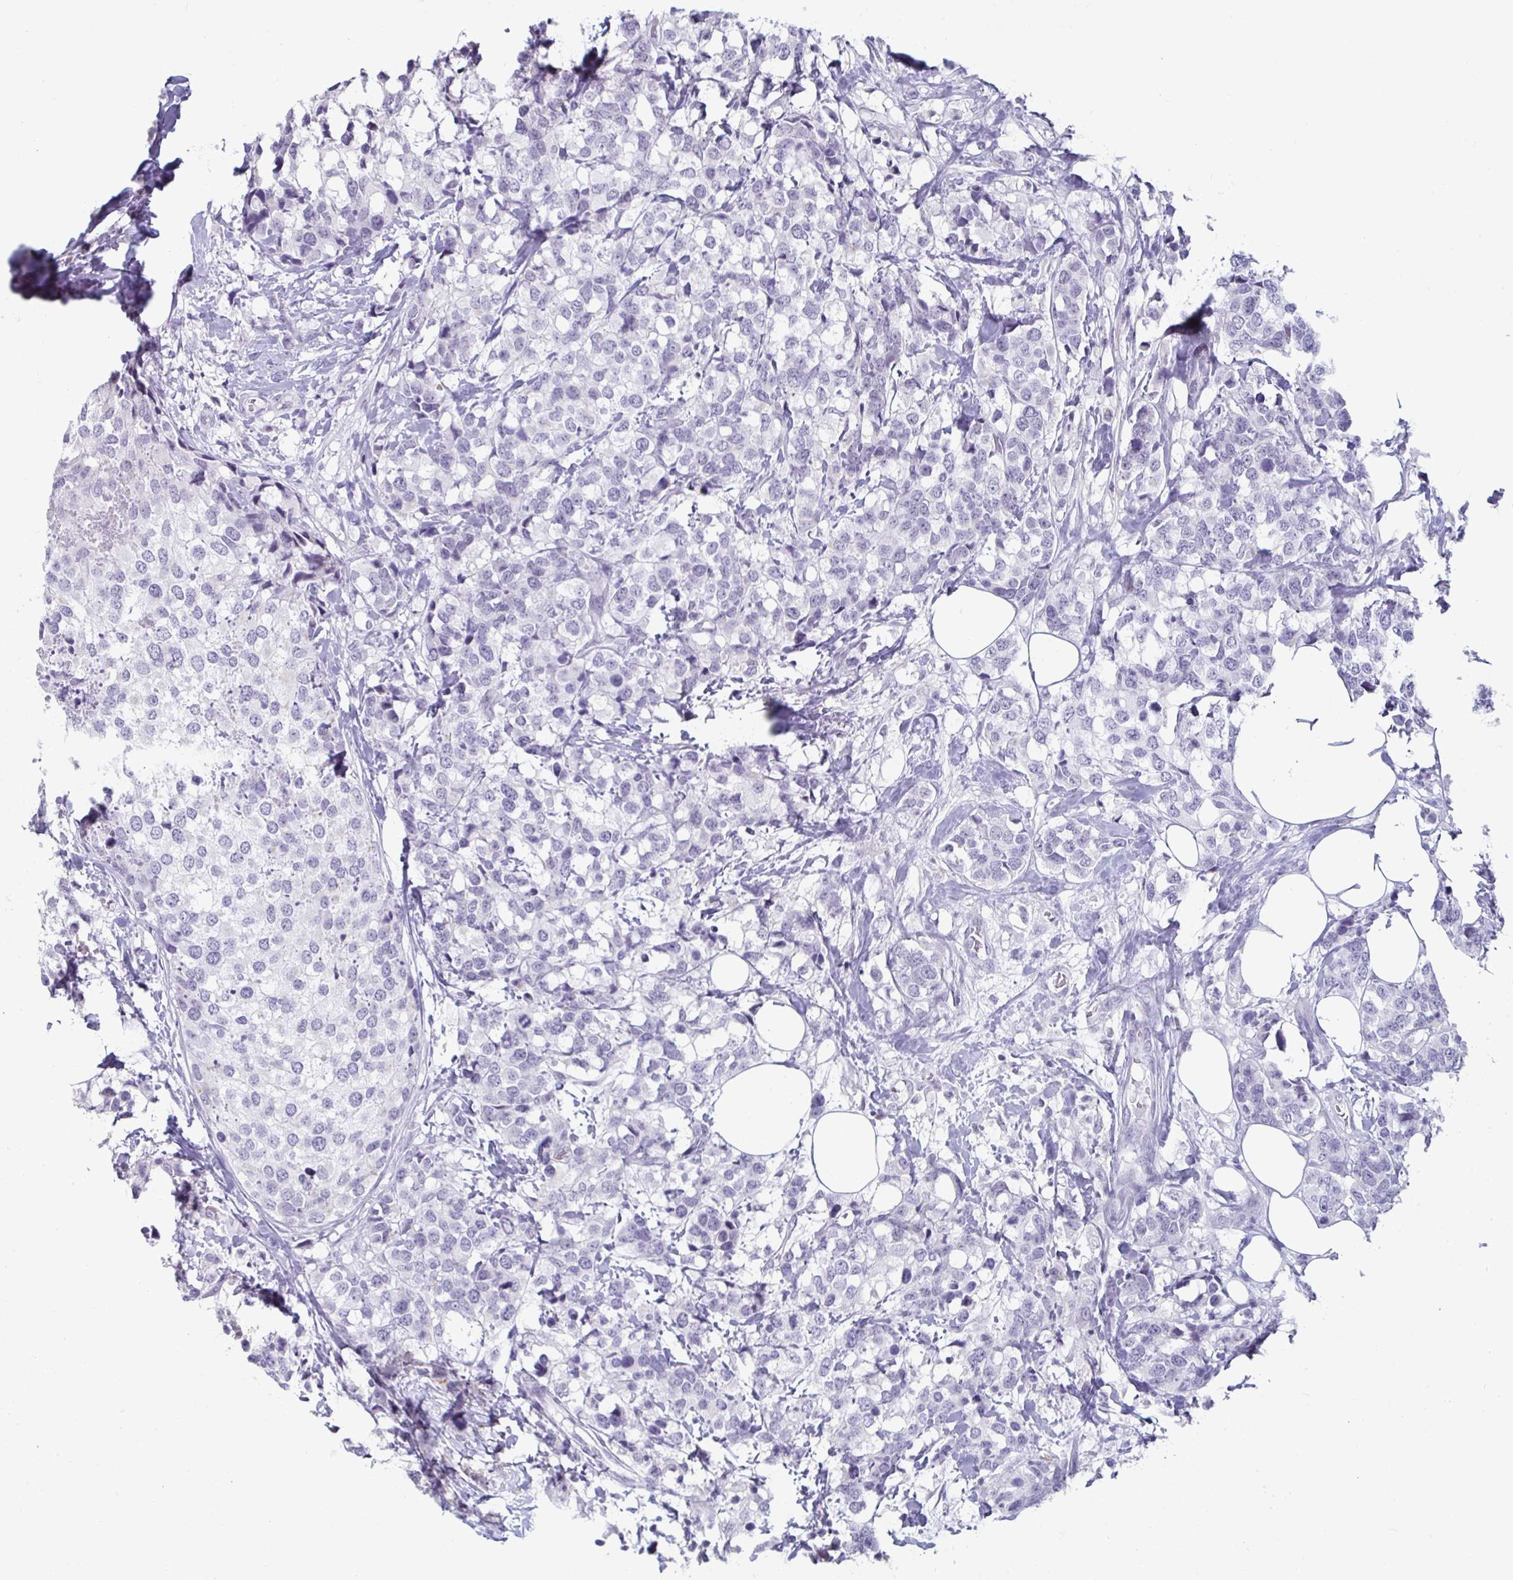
{"staining": {"intensity": "negative", "quantity": "none", "location": "none"}, "tissue": "breast cancer", "cell_type": "Tumor cells", "image_type": "cancer", "snomed": [{"axis": "morphology", "description": "Lobular carcinoma"}, {"axis": "topography", "description": "Breast"}], "caption": "Lobular carcinoma (breast) stained for a protein using immunohistochemistry exhibits no expression tumor cells.", "gene": "VSIG10L", "patient": {"sex": "female", "age": 59}}